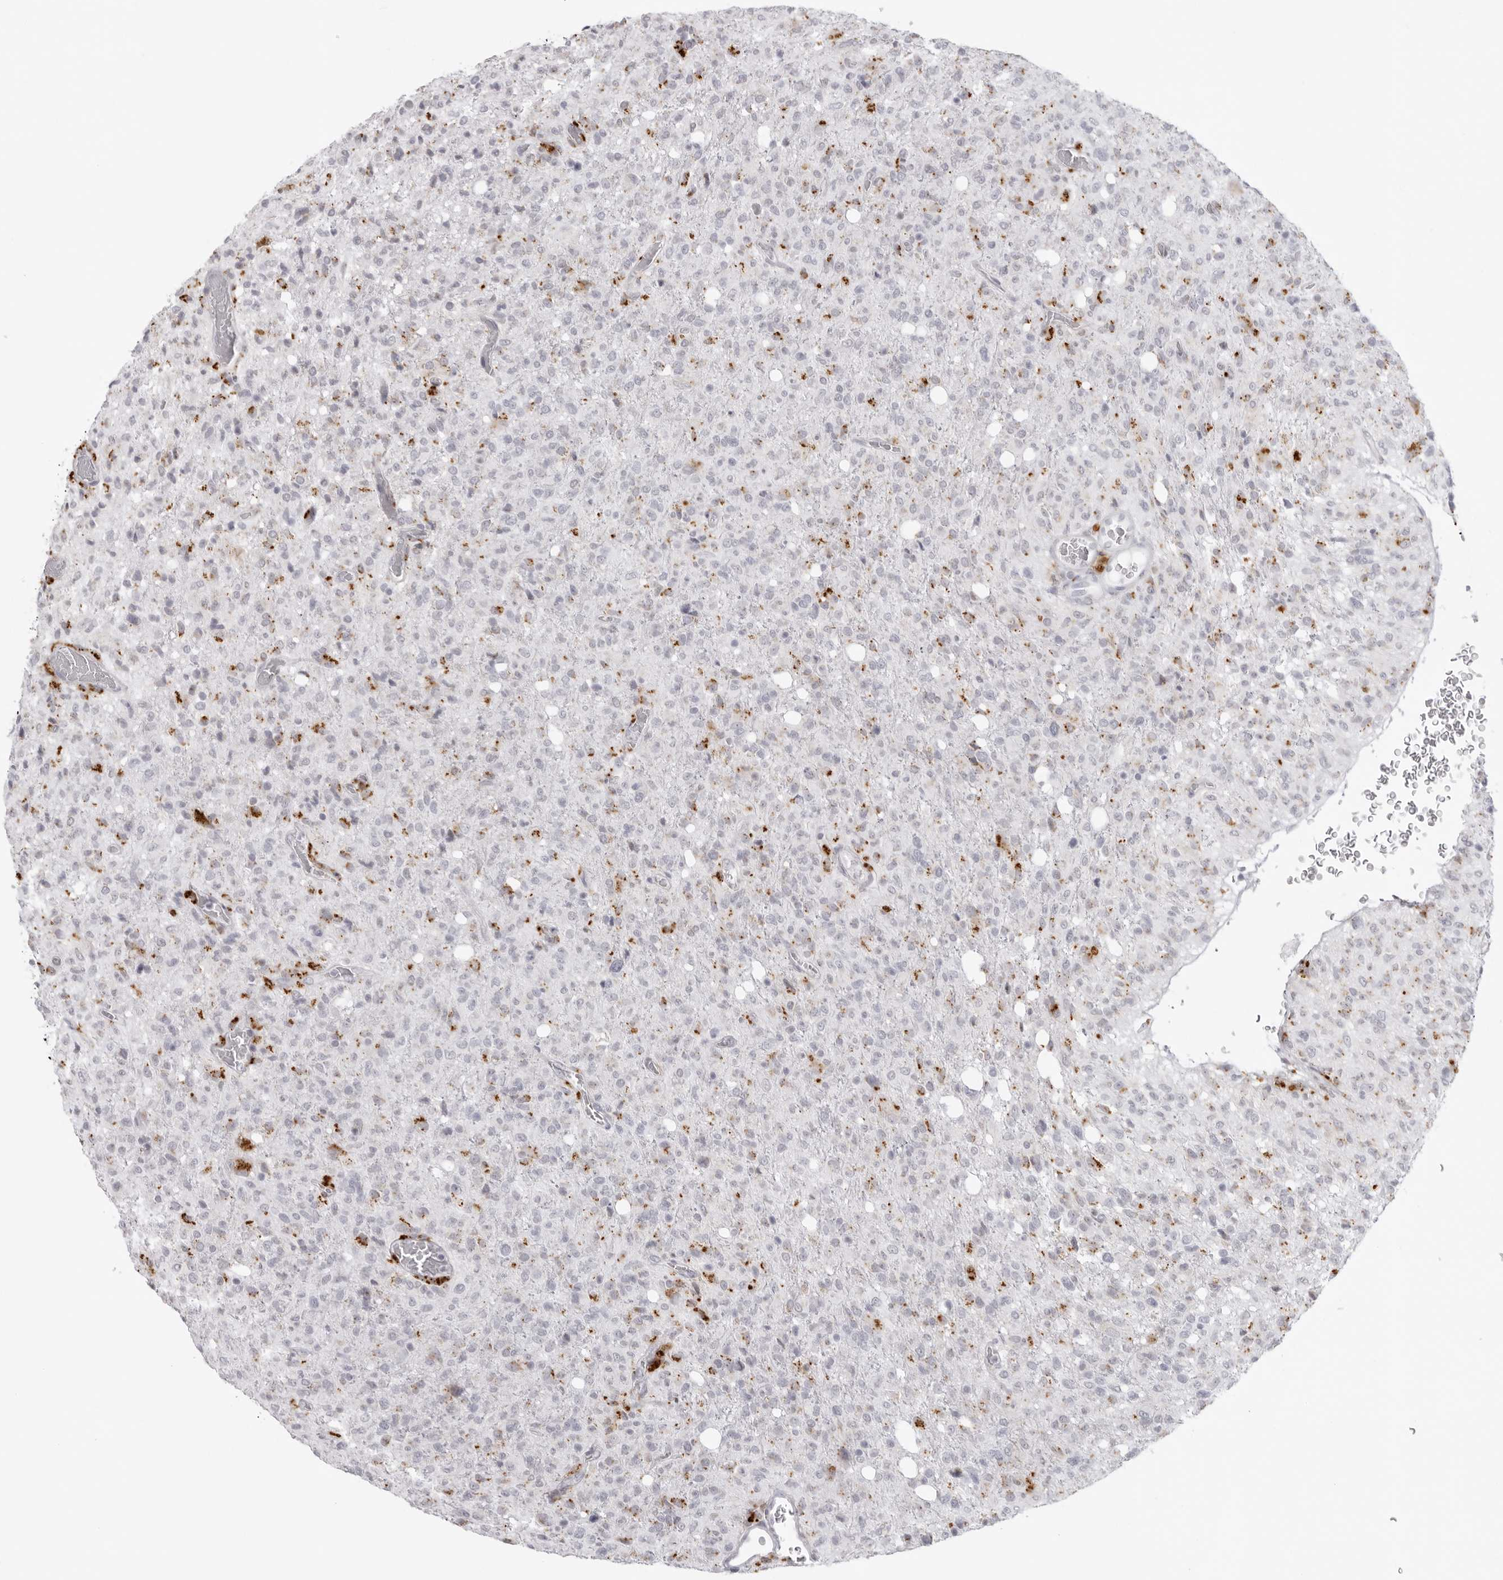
{"staining": {"intensity": "negative", "quantity": "none", "location": "none"}, "tissue": "glioma", "cell_type": "Tumor cells", "image_type": "cancer", "snomed": [{"axis": "morphology", "description": "Glioma, malignant, High grade"}, {"axis": "topography", "description": "Brain"}], "caption": "Histopathology image shows no significant protein positivity in tumor cells of glioma. (DAB IHC visualized using brightfield microscopy, high magnification).", "gene": "IL25", "patient": {"sex": "female", "age": 57}}